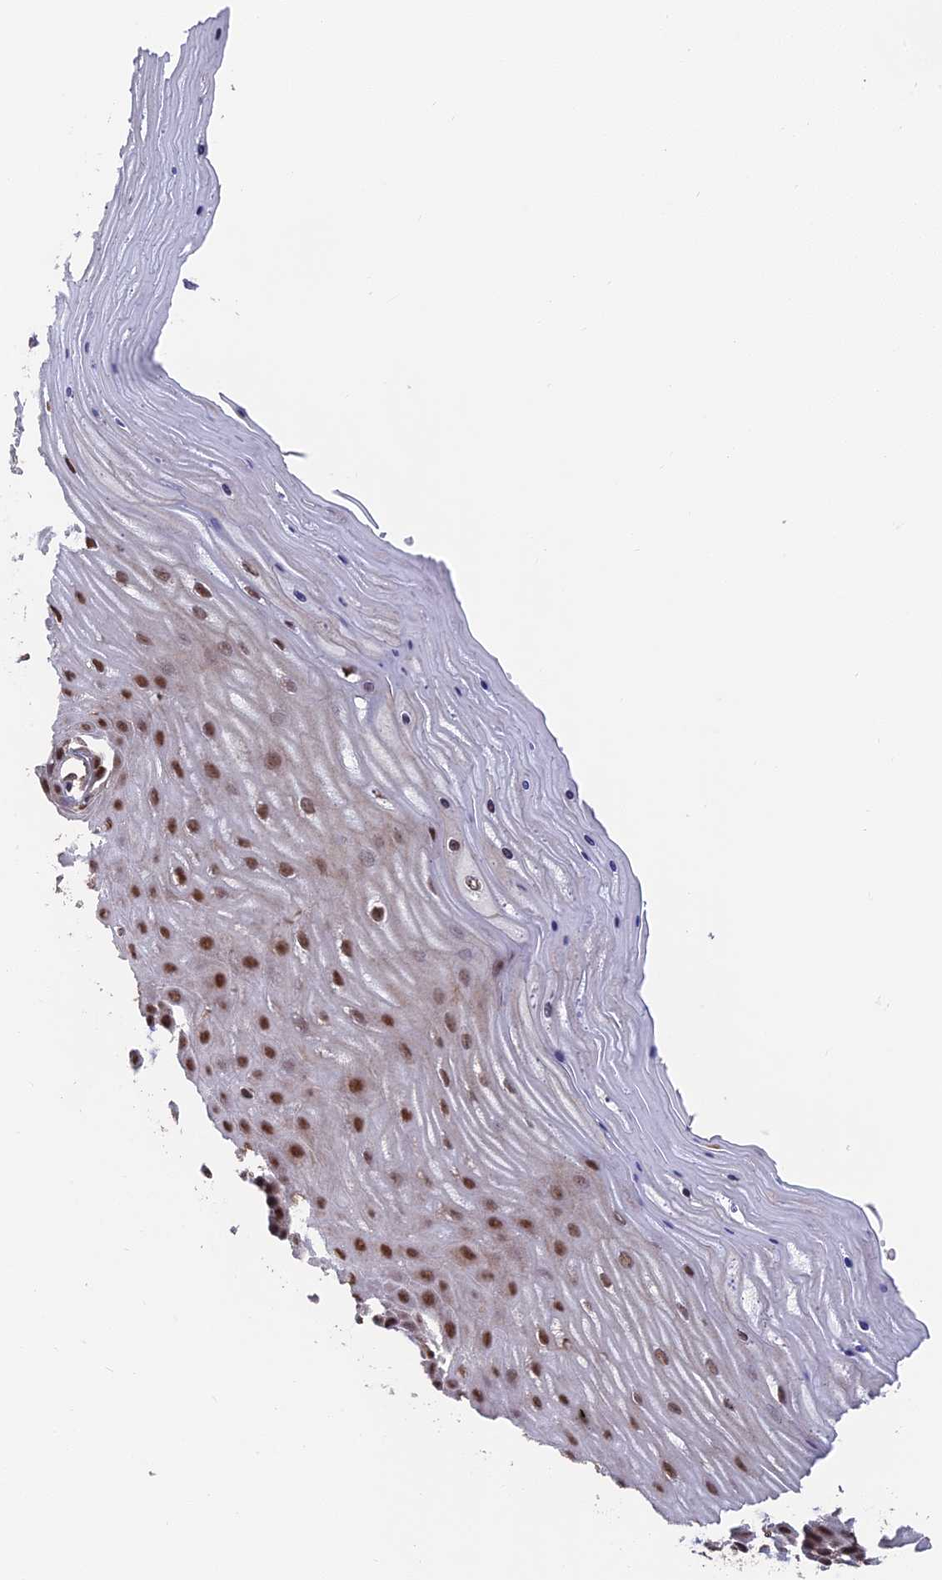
{"staining": {"intensity": "moderate", "quantity": ">75%", "location": "nuclear"}, "tissue": "cervix", "cell_type": "Glandular cells", "image_type": "normal", "snomed": [{"axis": "morphology", "description": "Normal tissue, NOS"}, {"axis": "topography", "description": "Cervix"}], "caption": "IHC of normal cervix demonstrates medium levels of moderate nuclear staining in approximately >75% of glandular cells. (IHC, brightfield microscopy, high magnification).", "gene": "OSBPL1A", "patient": {"sex": "female", "age": 55}}